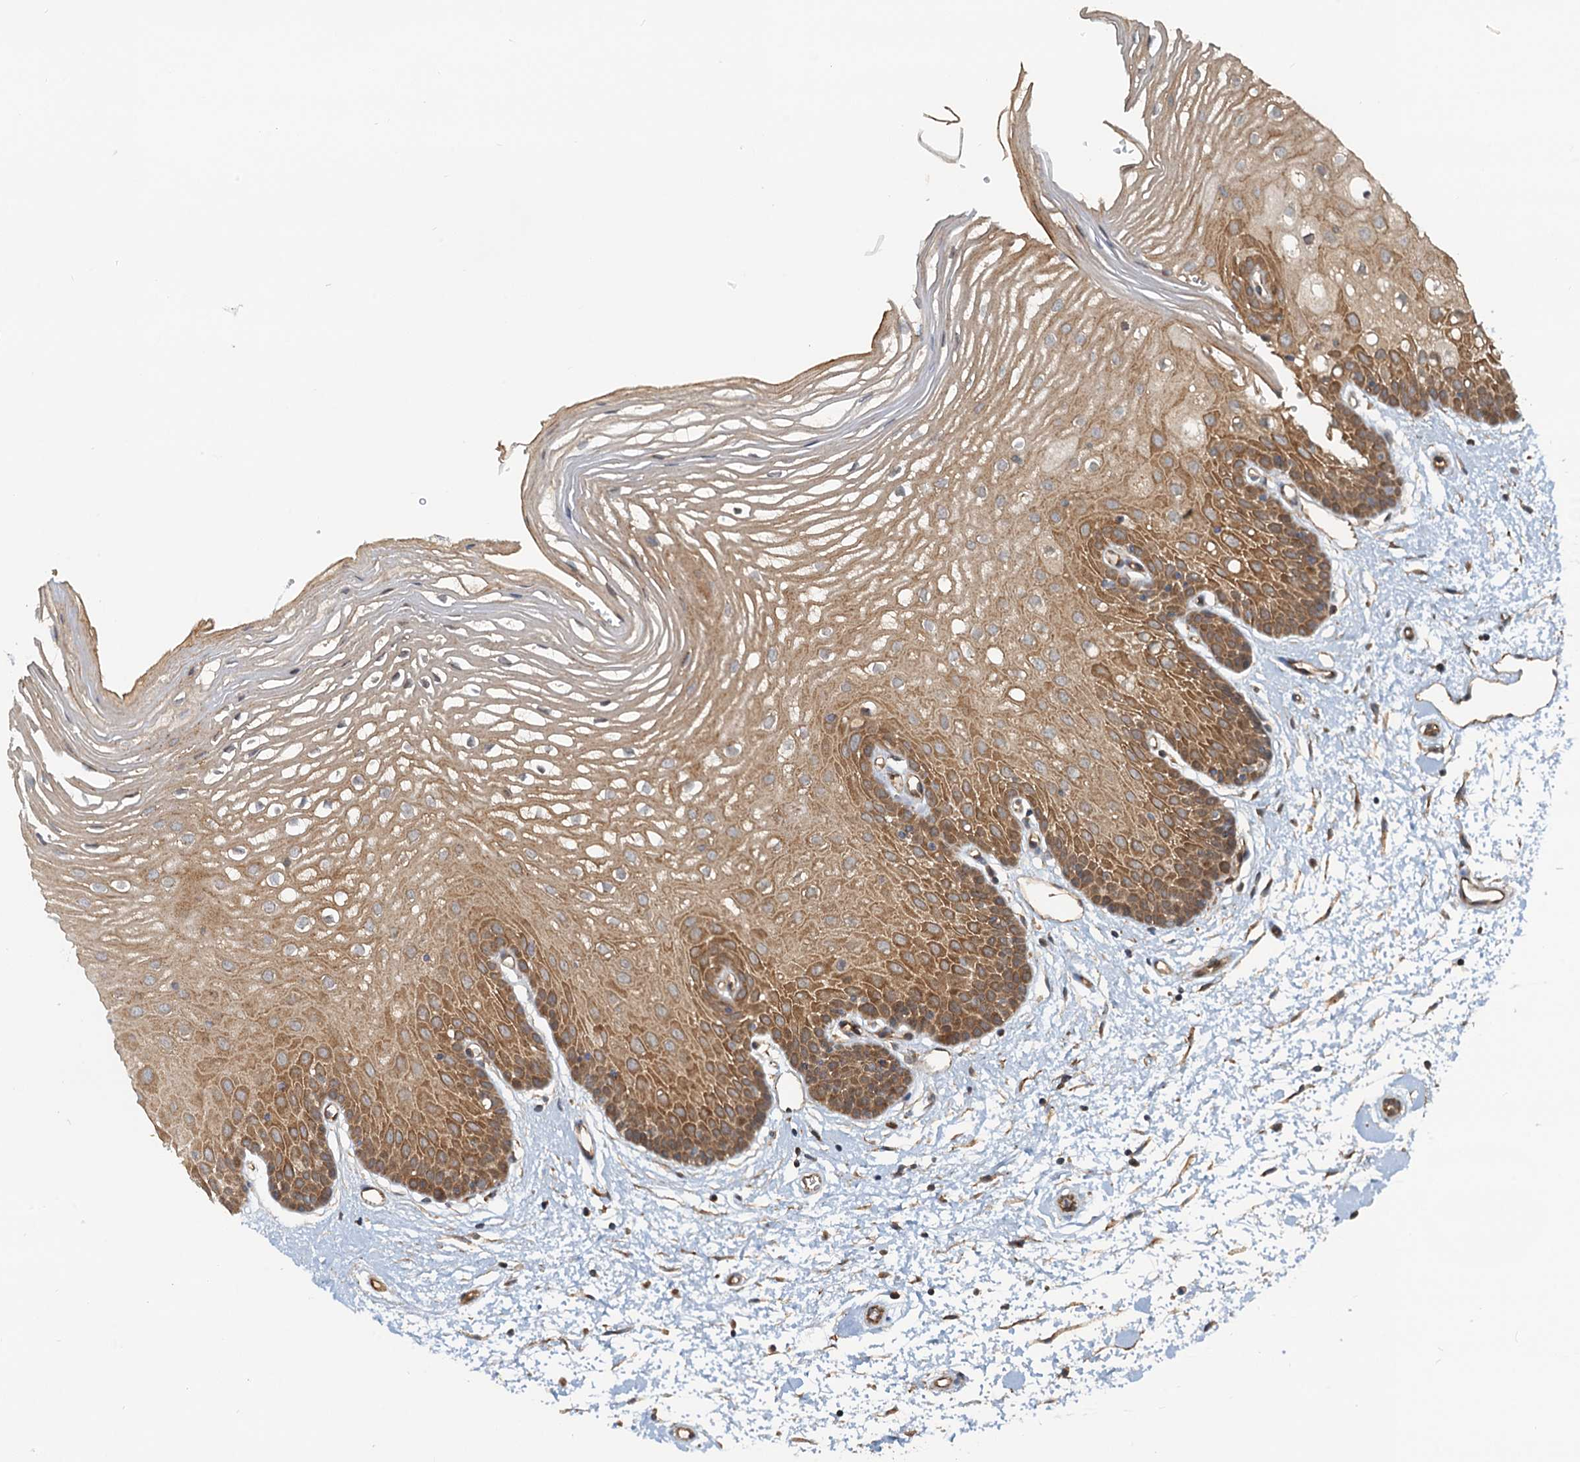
{"staining": {"intensity": "moderate", "quantity": ">75%", "location": "cytoplasmic/membranous"}, "tissue": "oral mucosa", "cell_type": "Squamous epithelial cells", "image_type": "normal", "snomed": [{"axis": "morphology", "description": "Normal tissue, NOS"}, {"axis": "topography", "description": "Oral tissue"}, {"axis": "topography", "description": "Tounge, NOS"}], "caption": "Immunohistochemistry photomicrograph of normal oral mucosa: oral mucosa stained using immunohistochemistry (IHC) exhibits medium levels of moderate protein expression localized specifically in the cytoplasmic/membranous of squamous epithelial cells, appearing as a cytoplasmic/membranous brown color.", "gene": "NIPAL3", "patient": {"sex": "female", "age": 73}}